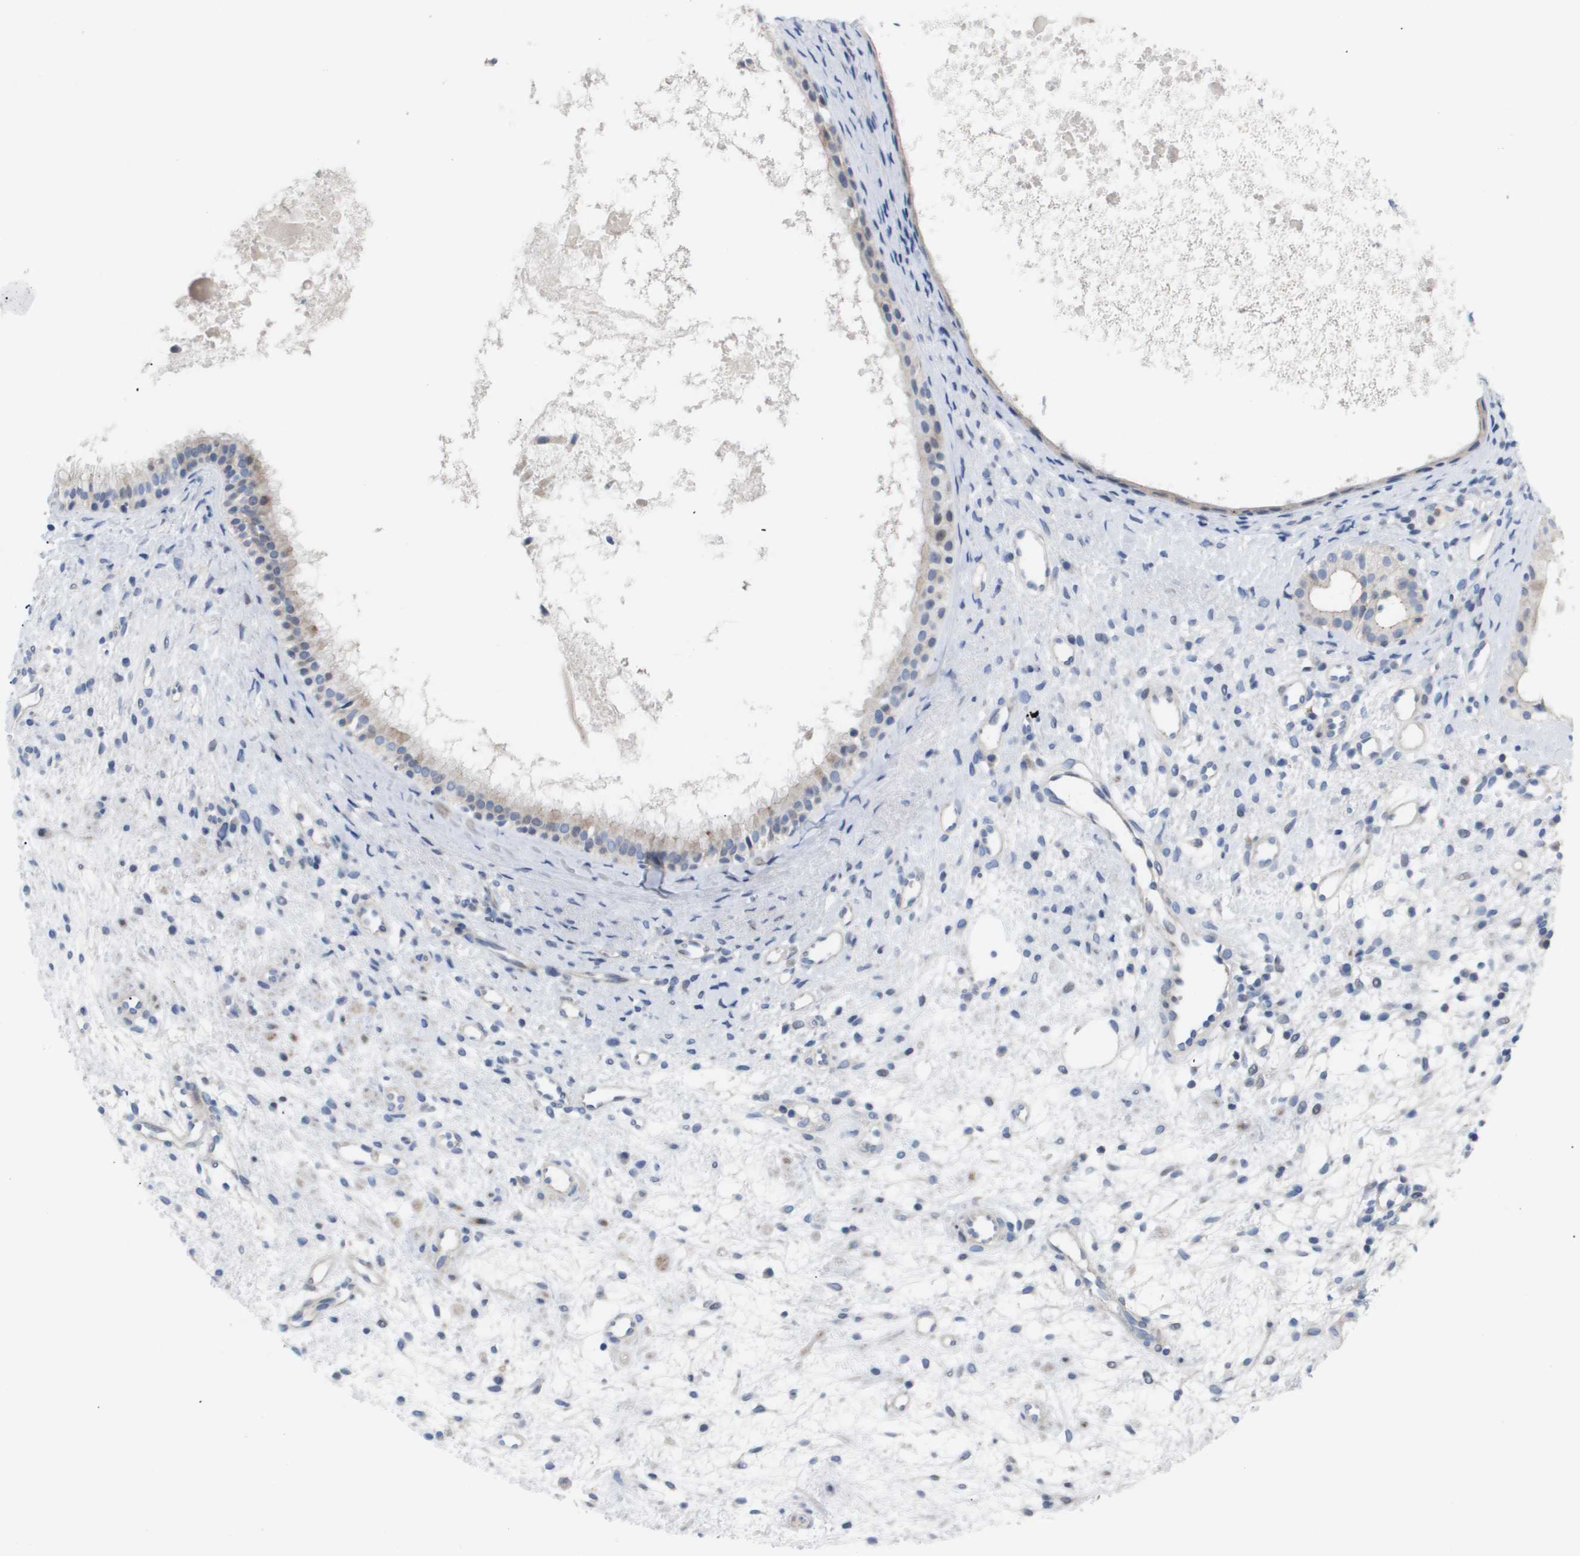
{"staining": {"intensity": "weak", "quantity": "<25%", "location": "cytoplasmic/membranous"}, "tissue": "nasopharynx", "cell_type": "Respiratory epithelial cells", "image_type": "normal", "snomed": [{"axis": "morphology", "description": "Normal tissue, NOS"}, {"axis": "topography", "description": "Nasopharynx"}], "caption": "Photomicrograph shows no significant protein staining in respiratory epithelial cells of benign nasopharynx.", "gene": "CAV3", "patient": {"sex": "male", "age": 22}}